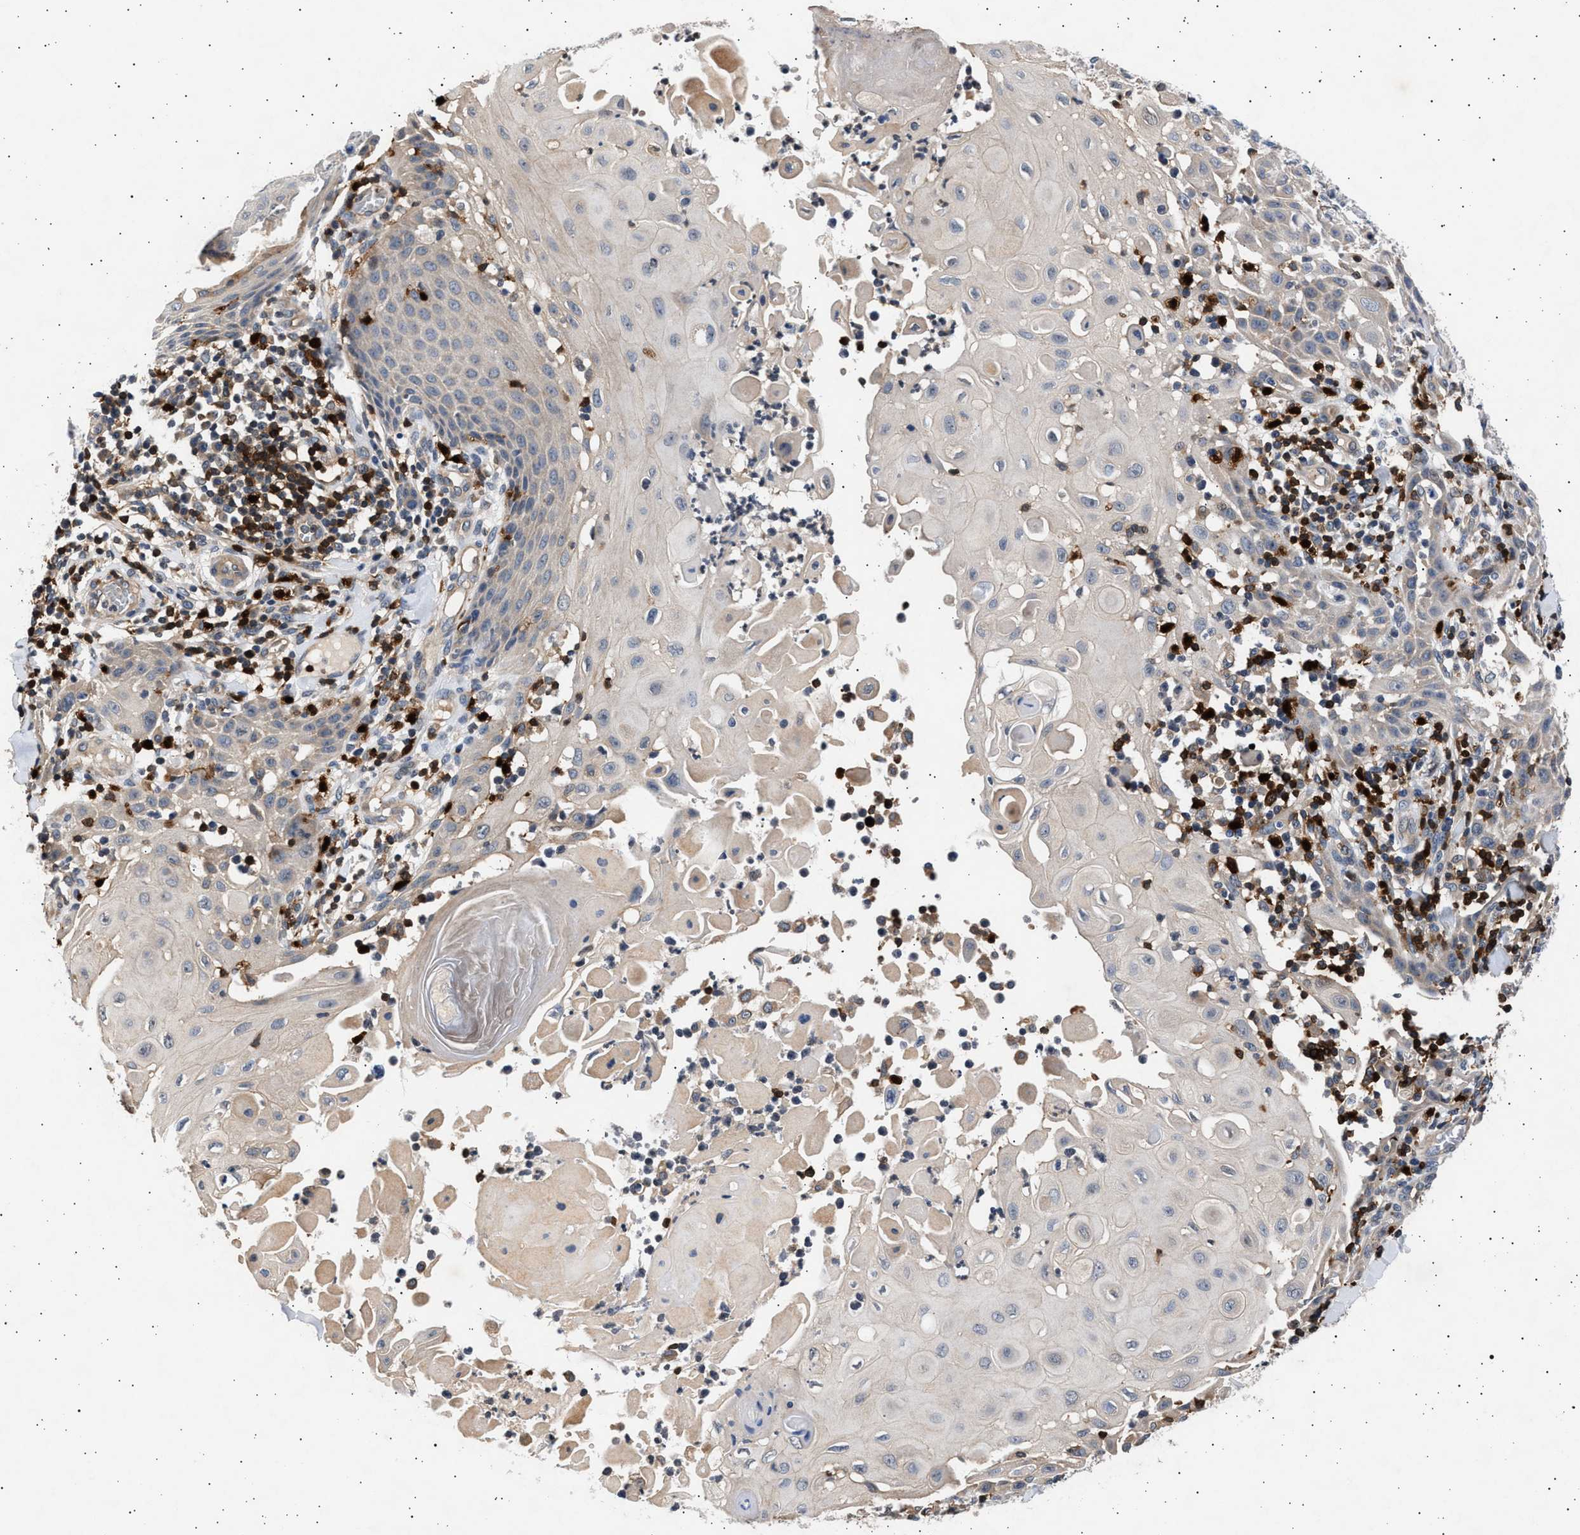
{"staining": {"intensity": "negative", "quantity": "none", "location": "none"}, "tissue": "skin cancer", "cell_type": "Tumor cells", "image_type": "cancer", "snomed": [{"axis": "morphology", "description": "Squamous cell carcinoma, NOS"}, {"axis": "topography", "description": "Skin"}], "caption": "Human skin squamous cell carcinoma stained for a protein using IHC displays no positivity in tumor cells.", "gene": "GRAP2", "patient": {"sex": "male", "age": 24}}